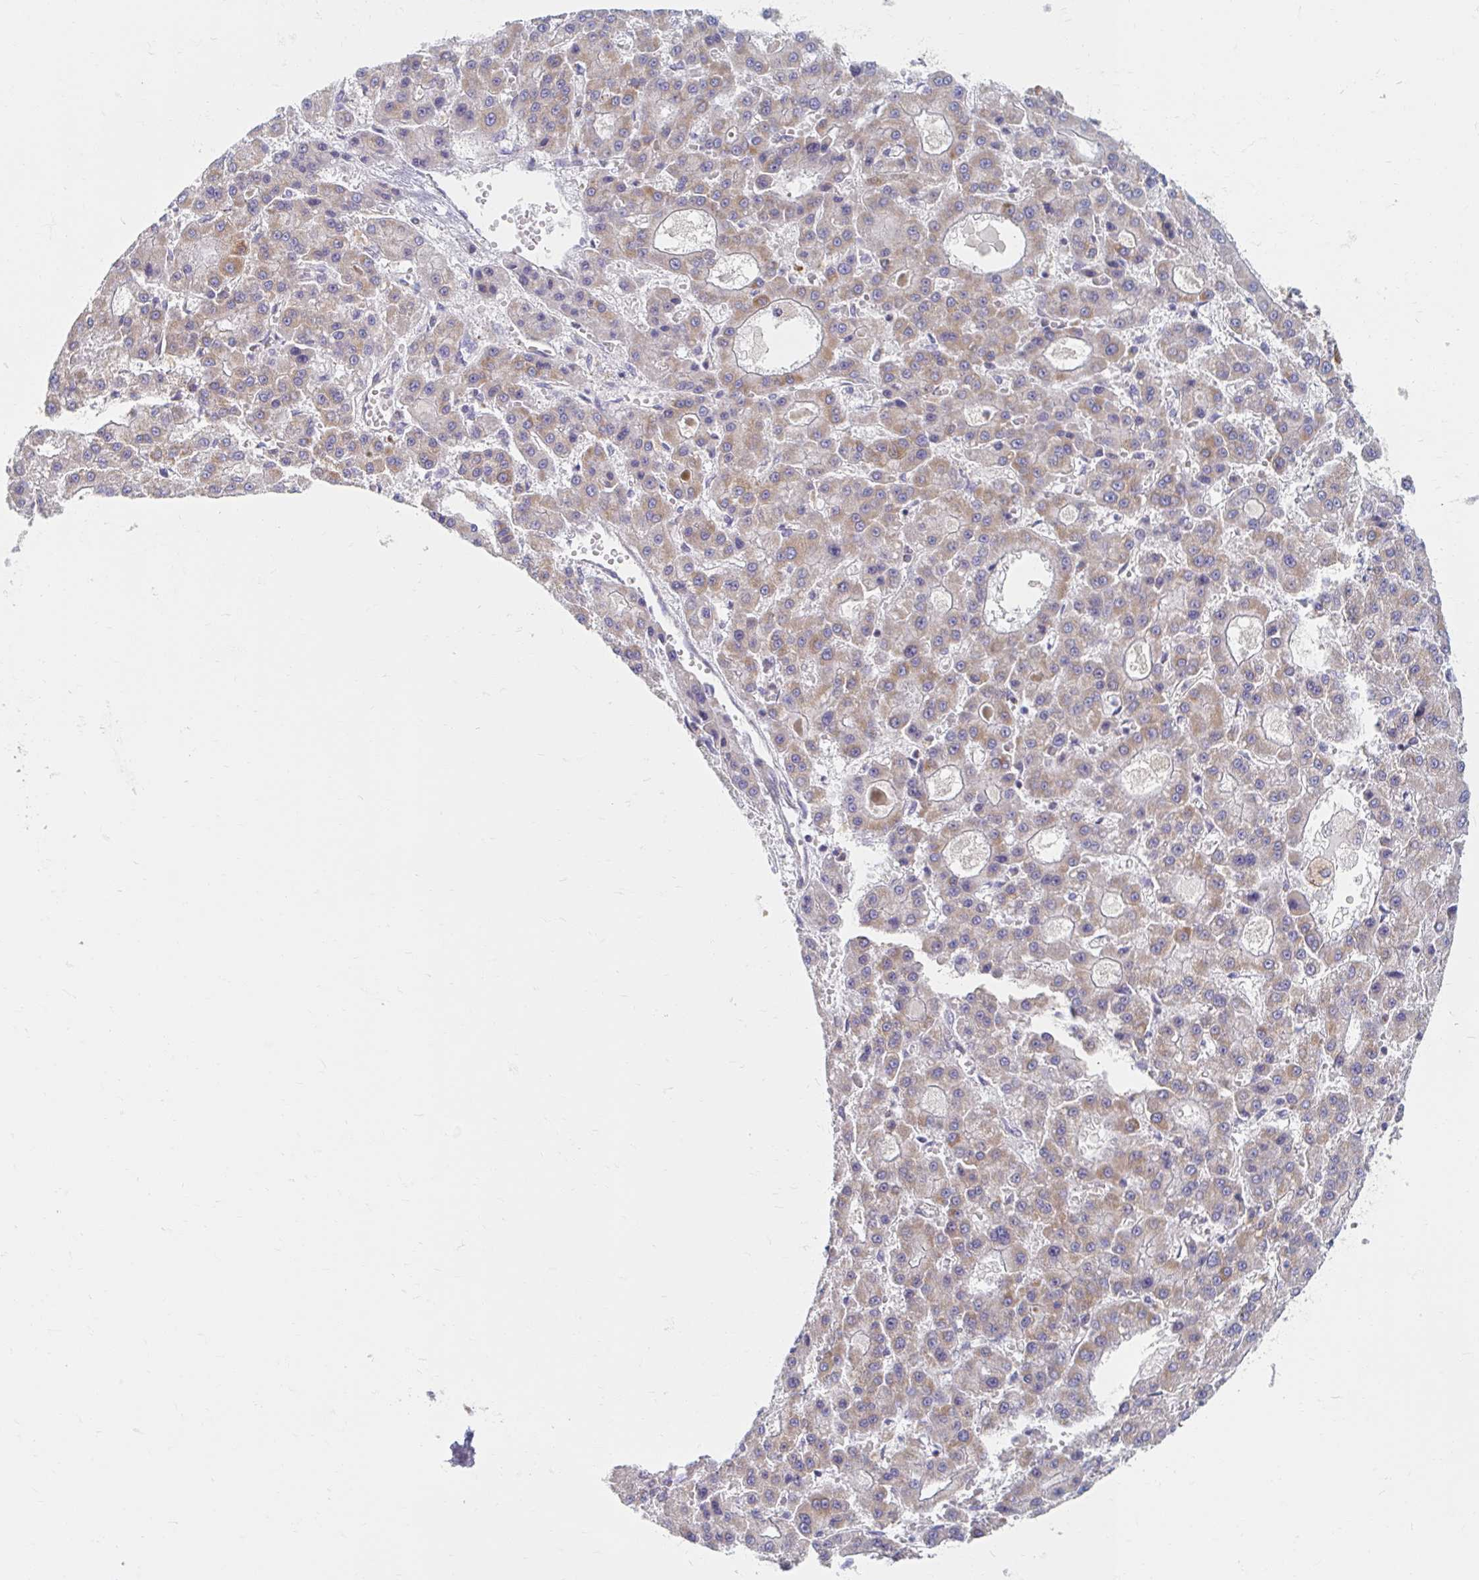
{"staining": {"intensity": "weak", "quantity": "25%-75%", "location": "cytoplasmic/membranous"}, "tissue": "liver cancer", "cell_type": "Tumor cells", "image_type": "cancer", "snomed": [{"axis": "morphology", "description": "Carcinoma, Hepatocellular, NOS"}, {"axis": "topography", "description": "Liver"}], "caption": "Brown immunohistochemical staining in liver hepatocellular carcinoma exhibits weak cytoplasmic/membranous expression in approximately 25%-75% of tumor cells.", "gene": "MAVS", "patient": {"sex": "male", "age": 70}}